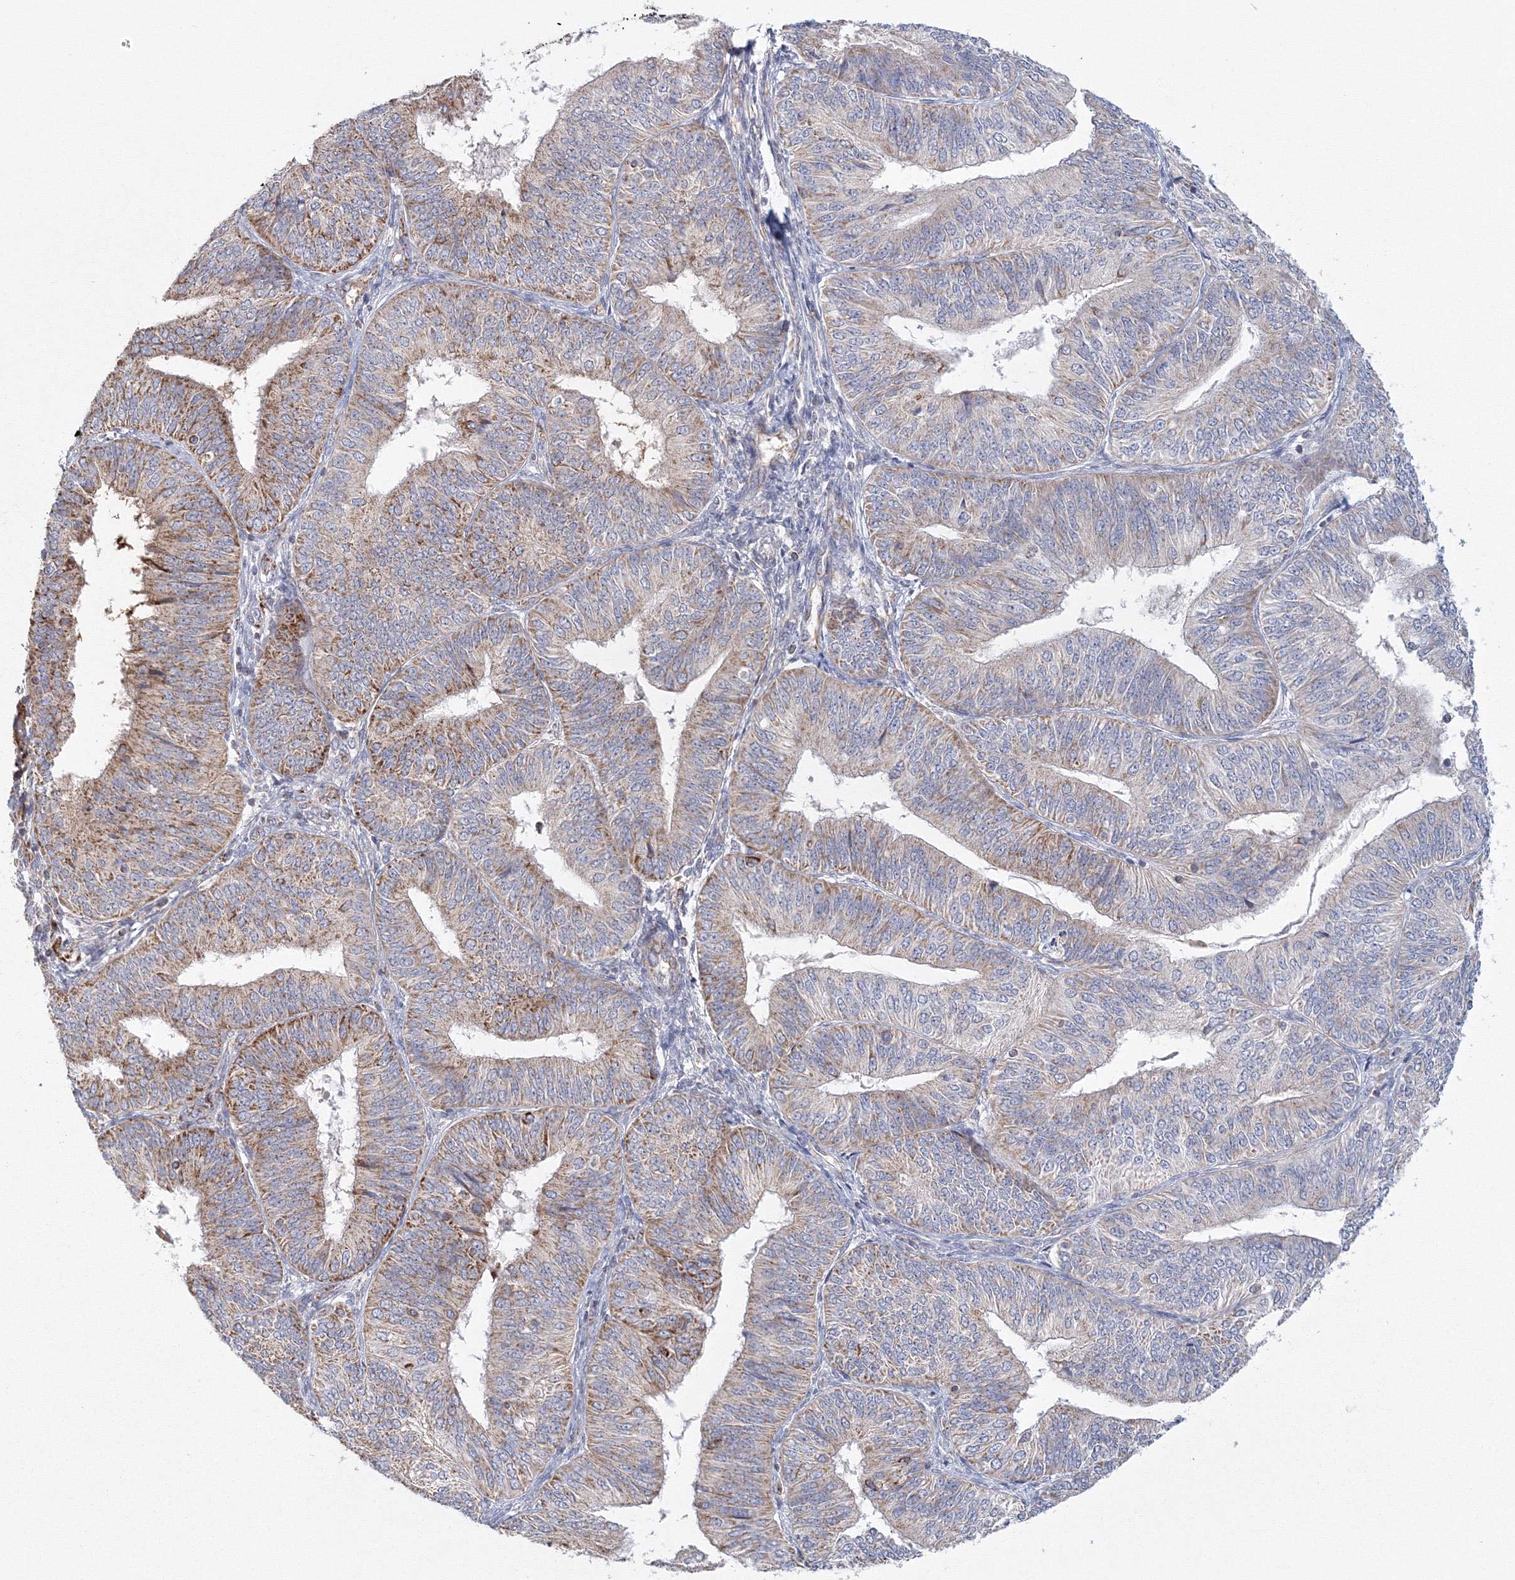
{"staining": {"intensity": "moderate", "quantity": "25%-75%", "location": "cytoplasmic/membranous"}, "tissue": "endometrial cancer", "cell_type": "Tumor cells", "image_type": "cancer", "snomed": [{"axis": "morphology", "description": "Adenocarcinoma, NOS"}, {"axis": "topography", "description": "Endometrium"}], "caption": "Brown immunohistochemical staining in human endometrial cancer (adenocarcinoma) displays moderate cytoplasmic/membranous staining in approximately 25%-75% of tumor cells.", "gene": "GRPEL1", "patient": {"sex": "female", "age": 58}}